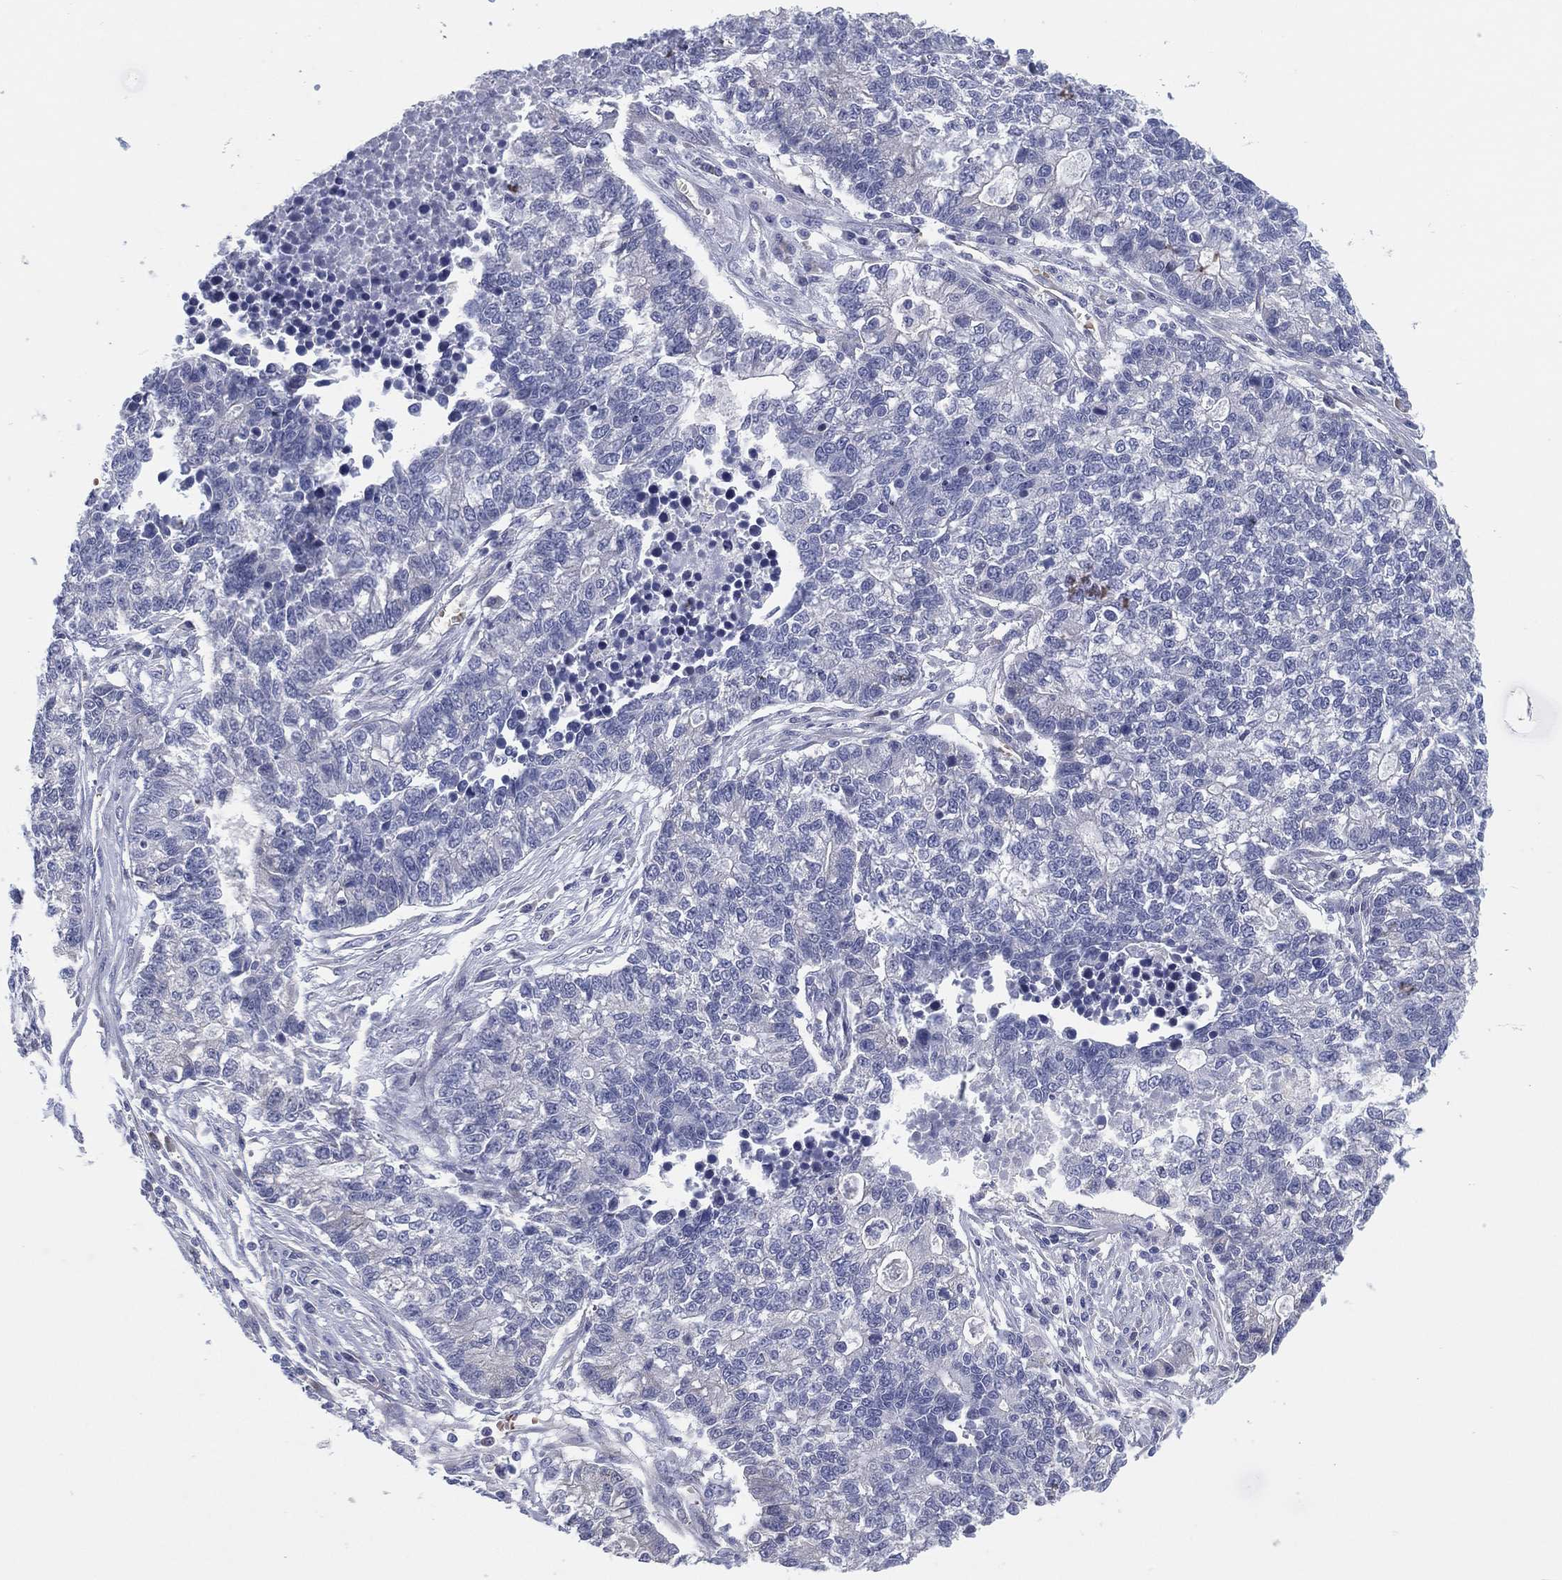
{"staining": {"intensity": "negative", "quantity": "none", "location": "none"}, "tissue": "lung cancer", "cell_type": "Tumor cells", "image_type": "cancer", "snomed": [{"axis": "morphology", "description": "Adenocarcinoma, NOS"}, {"axis": "topography", "description": "Lung"}], "caption": "The immunohistochemistry (IHC) histopathology image has no significant staining in tumor cells of adenocarcinoma (lung) tissue. The staining was performed using DAB (3,3'-diaminobenzidine) to visualize the protein expression in brown, while the nuclei were stained in blue with hematoxylin (Magnification: 20x).", "gene": "HEATR4", "patient": {"sex": "male", "age": 57}}